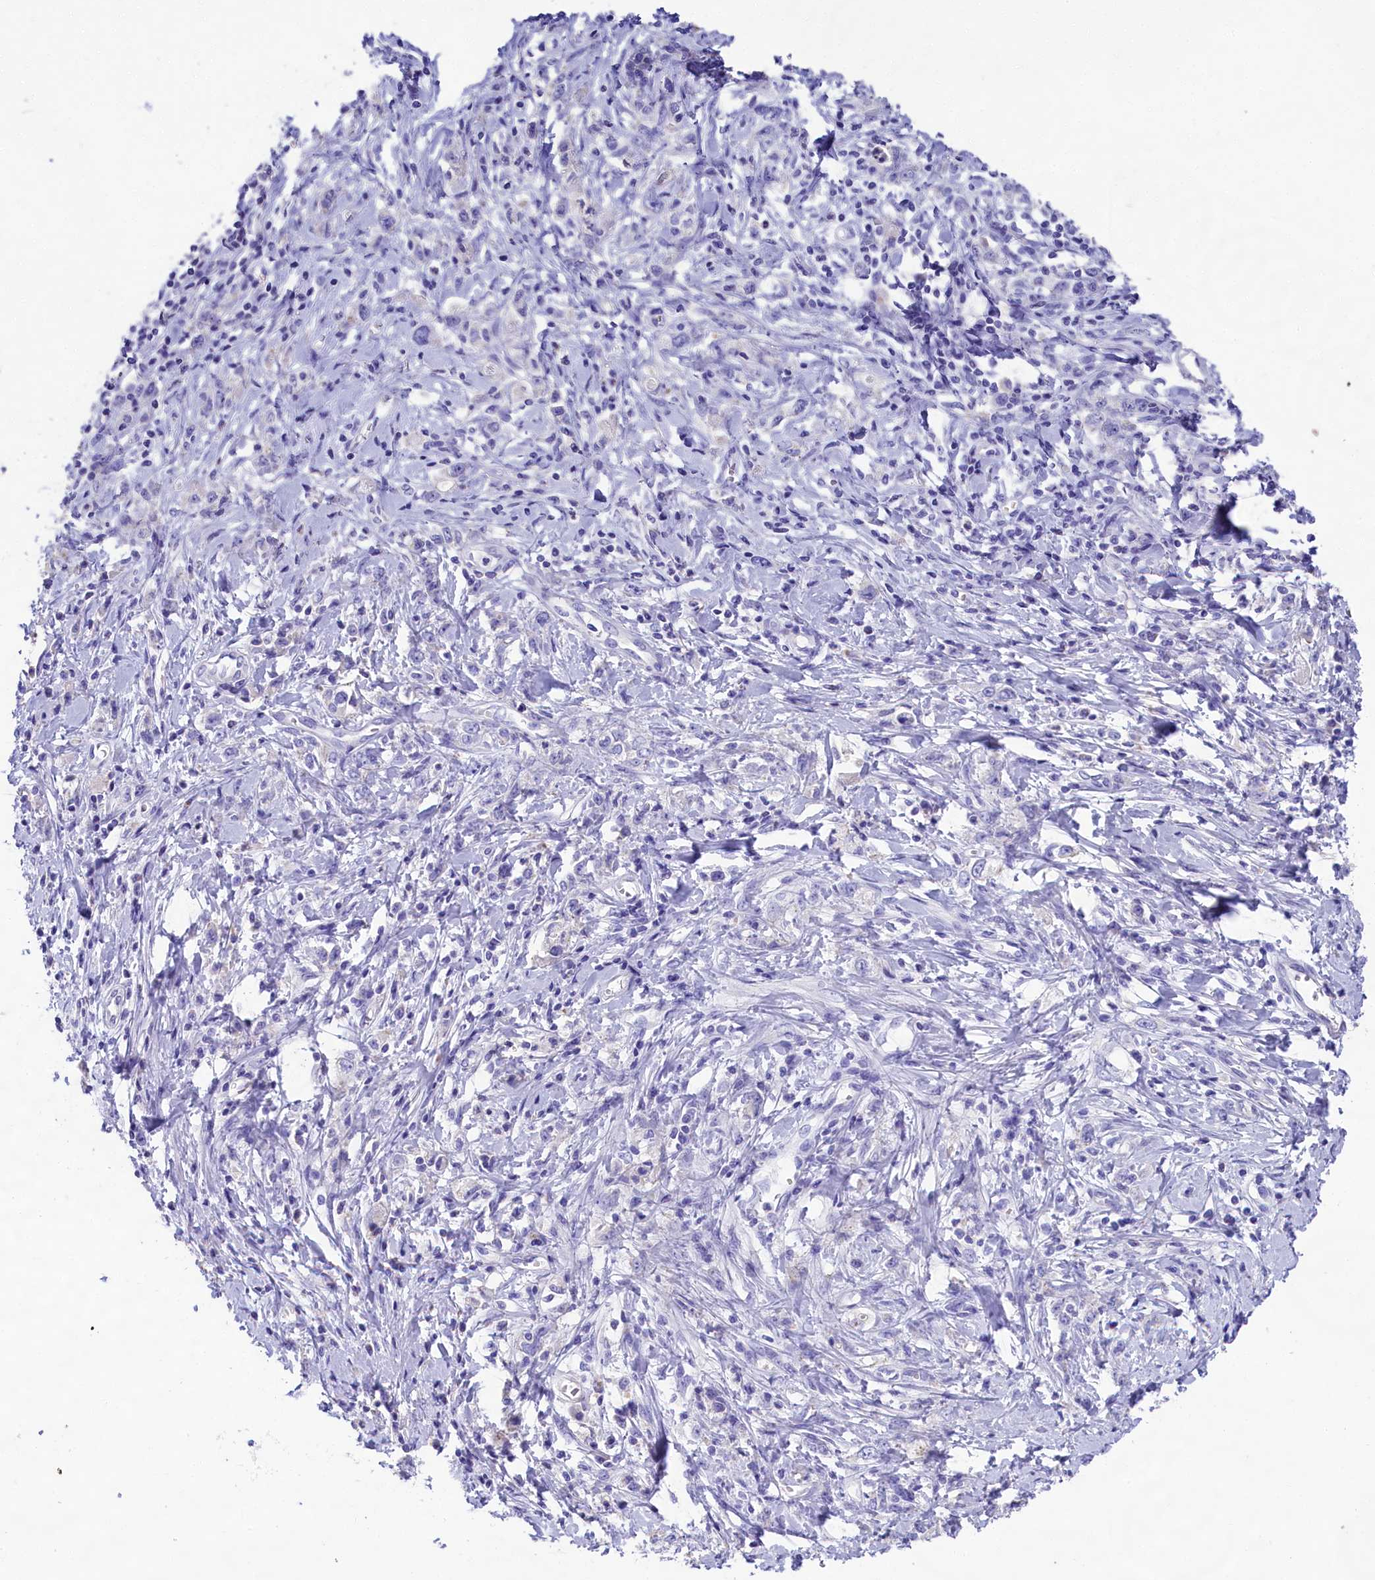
{"staining": {"intensity": "negative", "quantity": "none", "location": "none"}, "tissue": "stomach cancer", "cell_type": "Tumor cells", "image_type": "cancer", "snomed": [{"axis": "morphology", "description": "Adenocarcinoma, NOS"}, {"axis": "topography", "description": "Stomach"}], "caption": "Adenocarcinoma (stomach) stained for a protein using immunohistochemistry demonstrates no expression tumor cells.", "gene": "SULT2A1", "patient": {"sex": "female", "age": 76}}